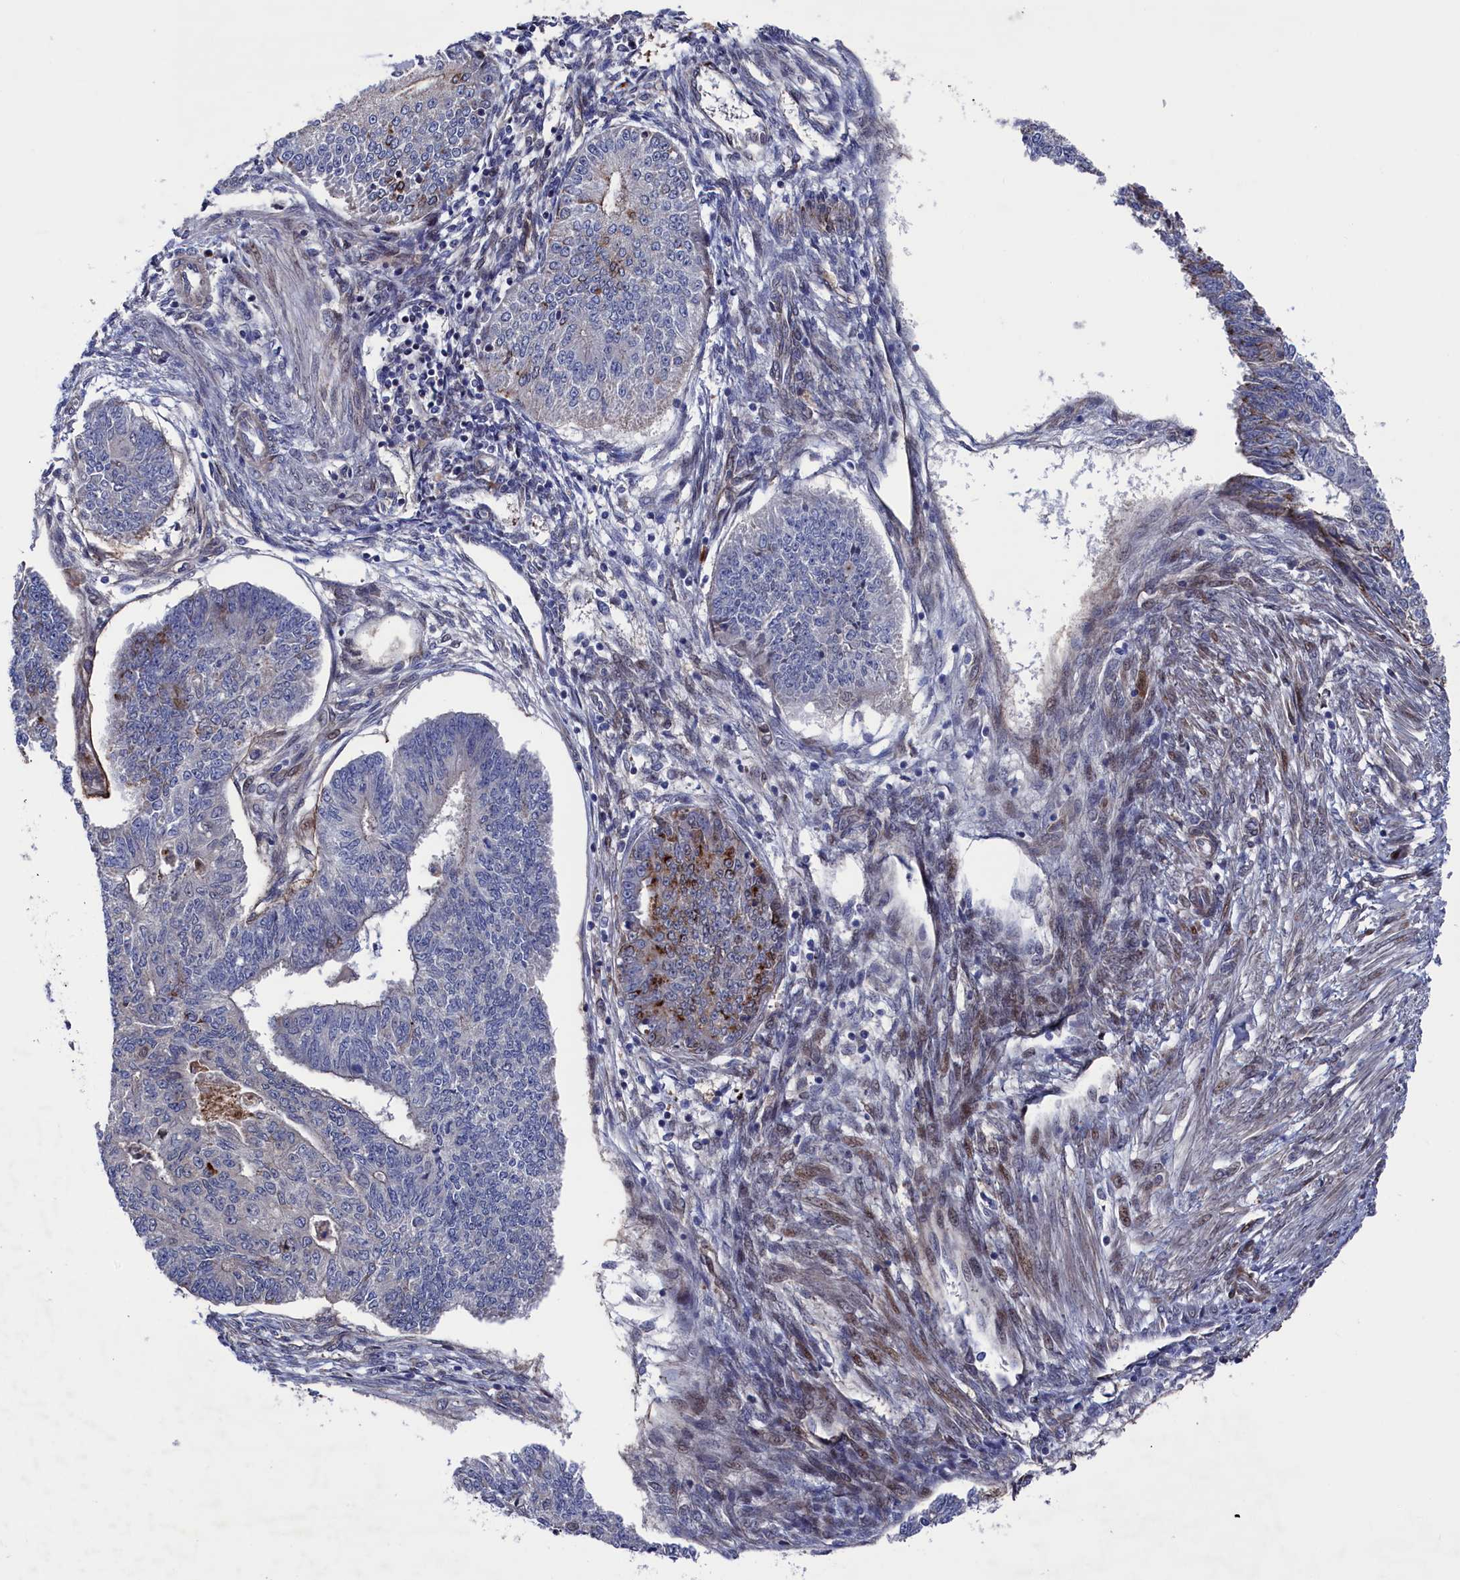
{"staining": {"intensity": "moderate", "quantity": "<25%", "location": "cytoplasmic/membranous"}, "tissue": "endometrial cancer", "cell_type": "Tumor cells", "image_type": "cancer", "snomed": [{"axis": "morphology", "description": "Adenocarcinoma, NOS"}, {"axis": "topography", "description": "Endometrium"}], "caption": "Endometrial adenocarcinoma was stained to show a protein in brown. There is low levels of moderate cytoplasmic/membranous staining in about <25% of tumor cells.", "gene": "ZNF891", "patient": {"sex": "female", "age": 32}}